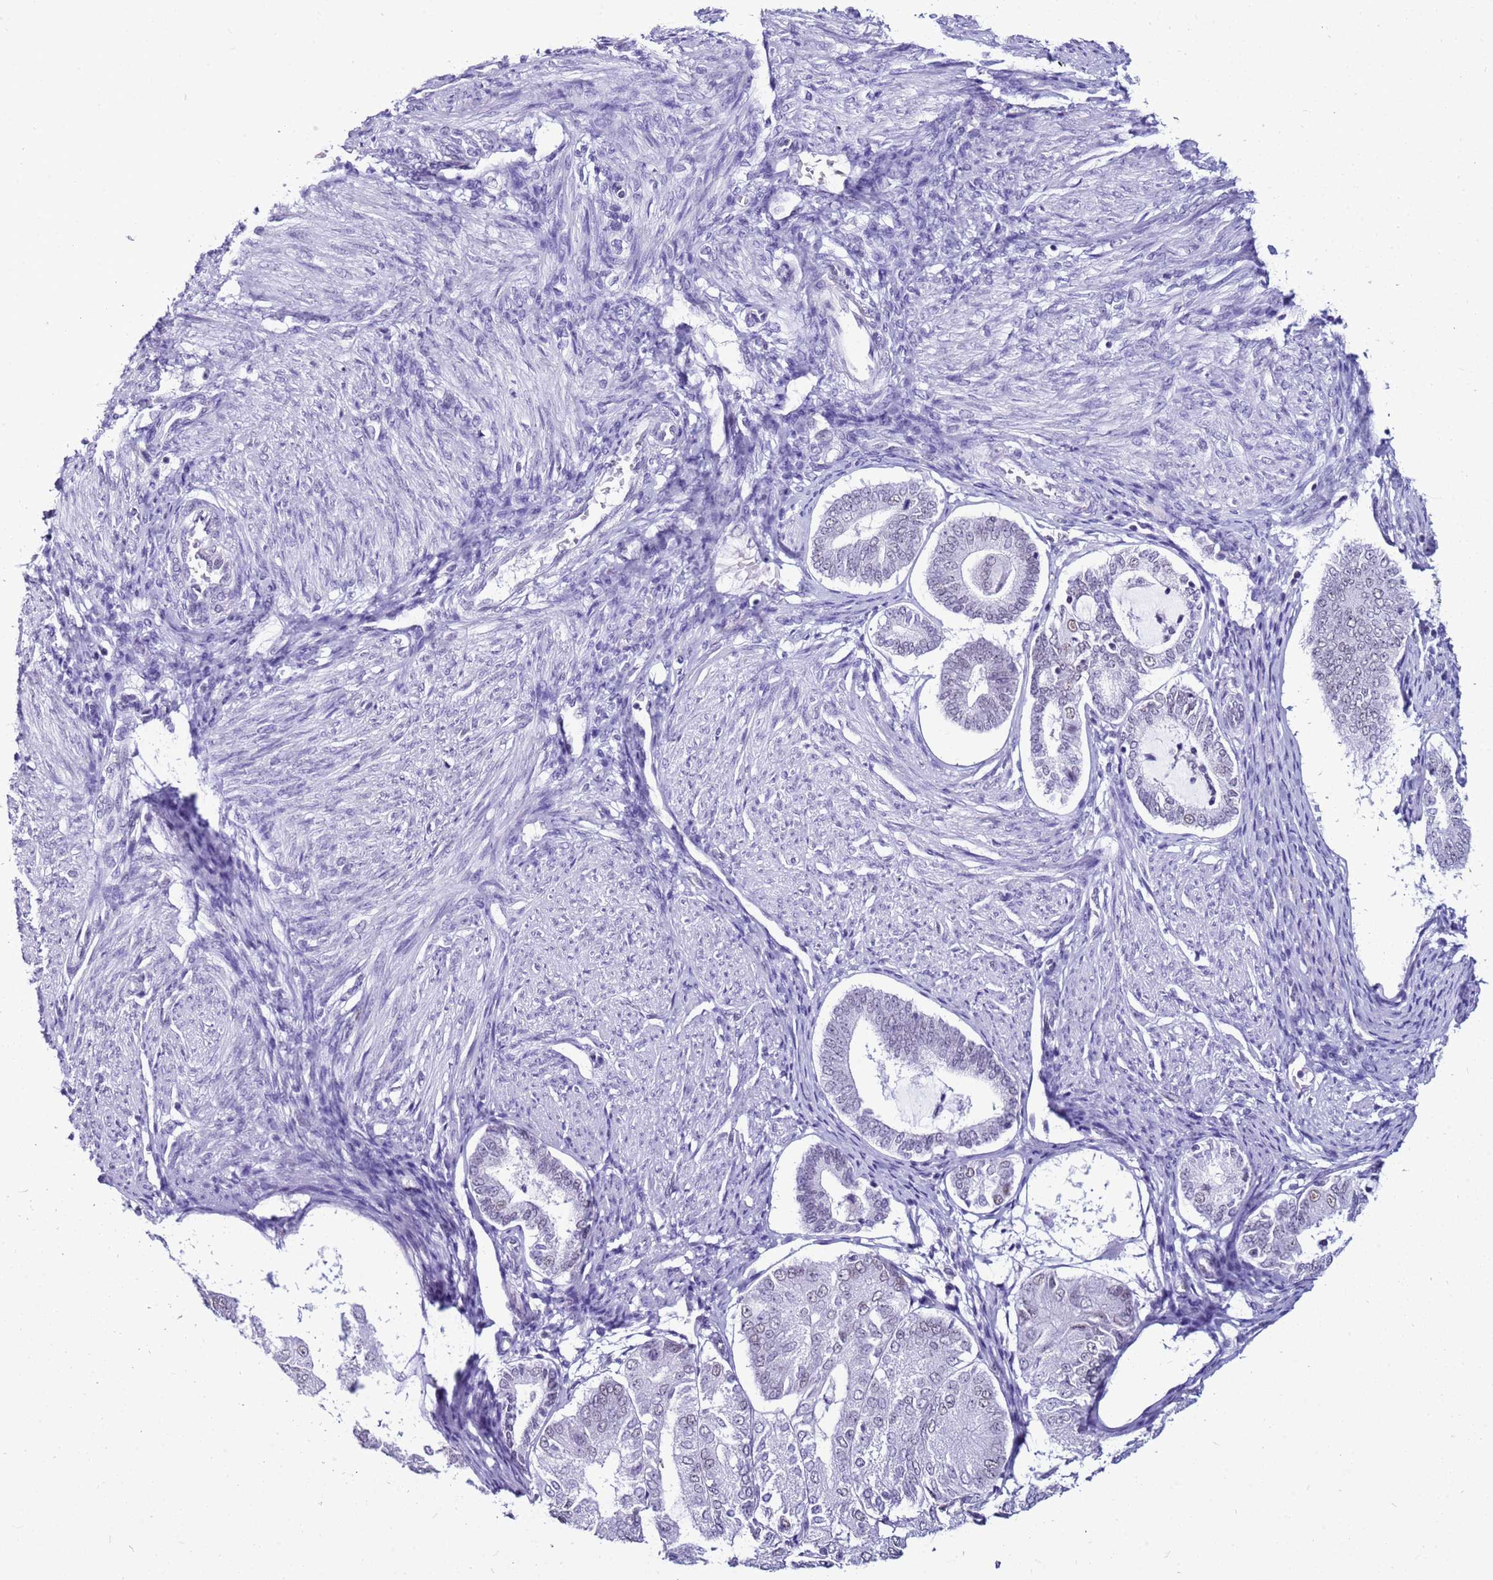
{"staining": {"intensity": "negative", "quantity": "none", "location": "none"}, "tissue": "endometrial cancer", "cell_type": "Tumor cells", "image_type": "cancer", "snomed": [{"axis": "morphology", "description": "Adenocarcinoma, NOS"}, {"axis": "topography", "description": "Endometrium"}], "caption": "An image of human endometrial cancer is negative for staining in tumor cells.", "gene": "DHX15", "patient": {"sex": "female", "age": 81}}